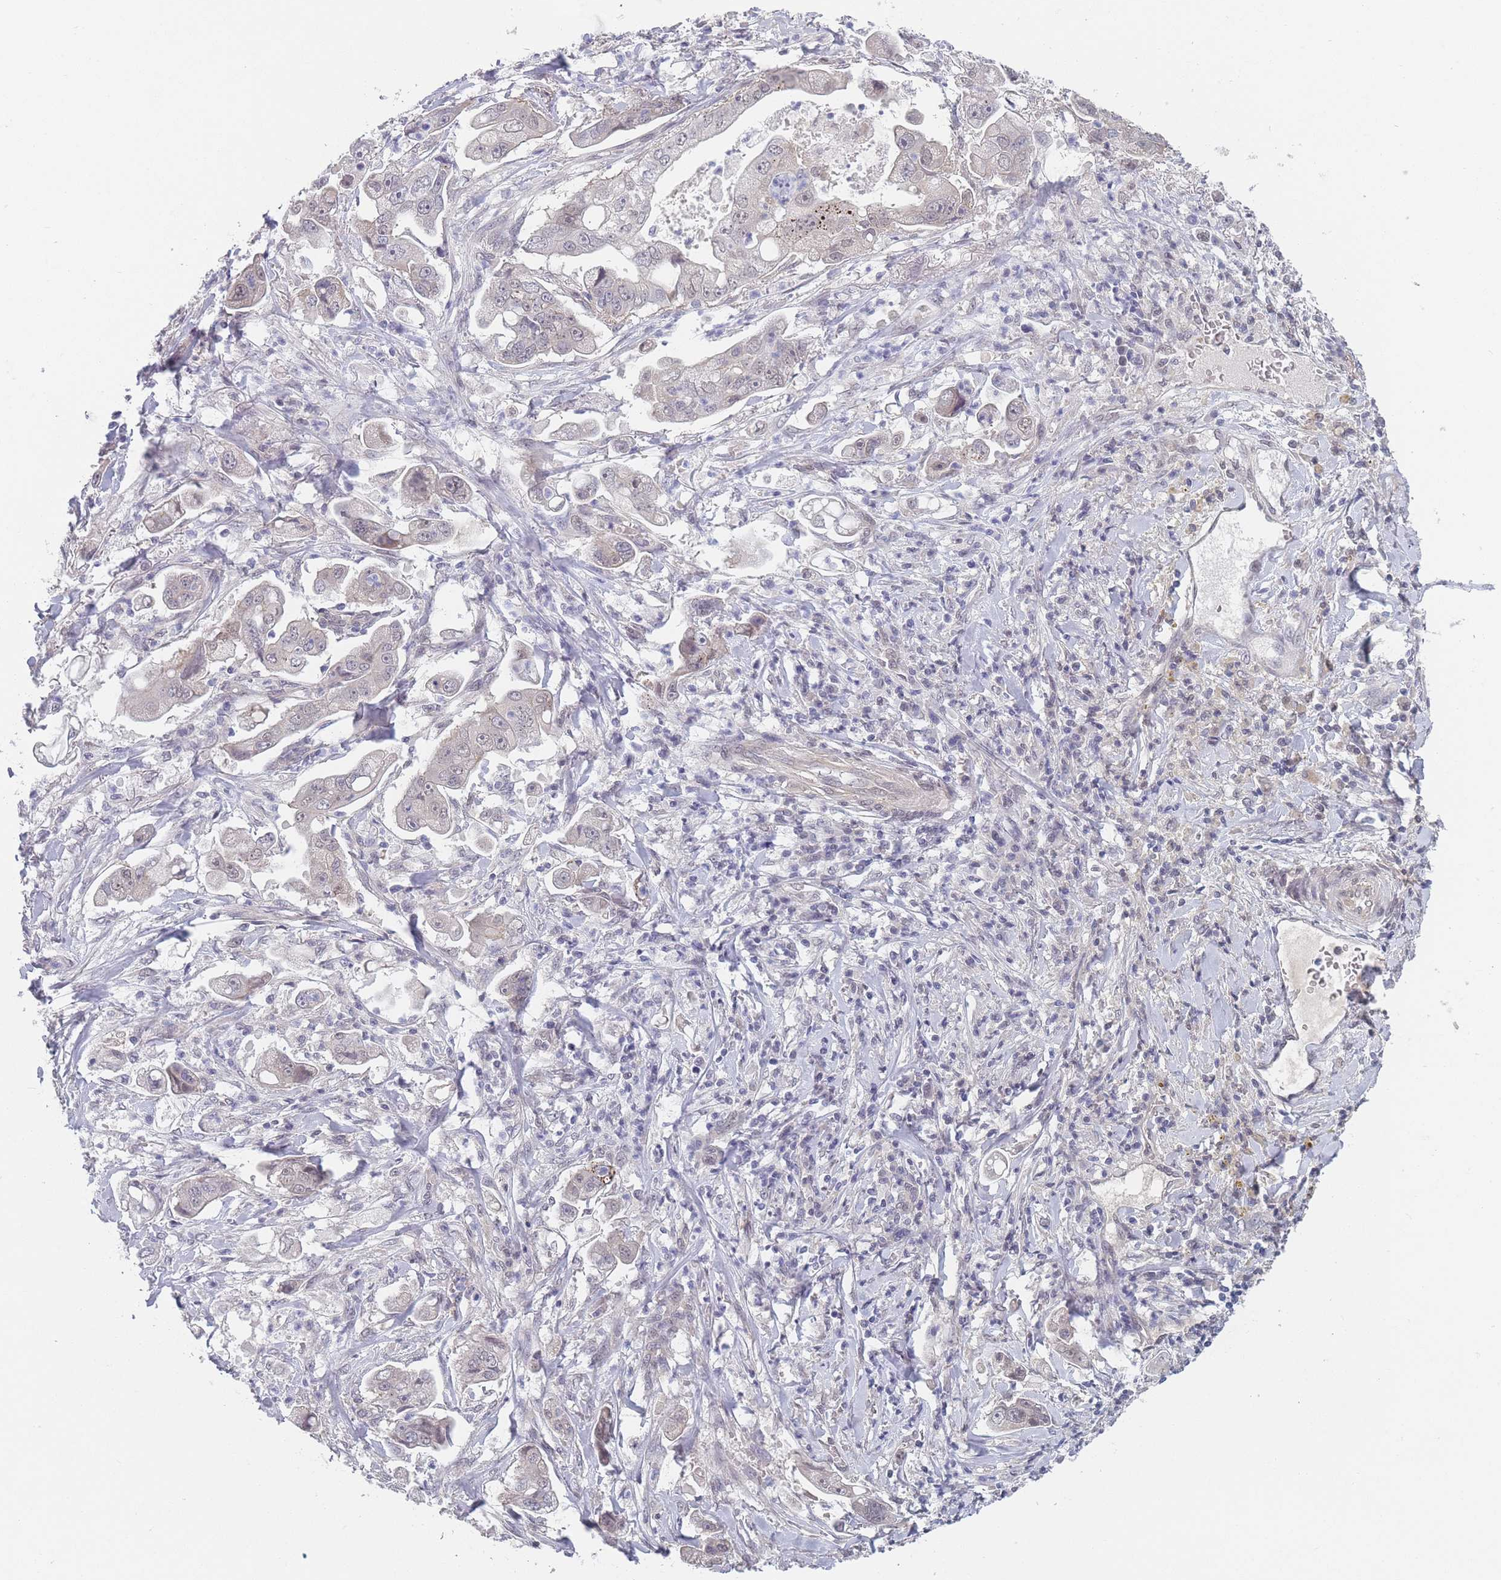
{"staining": {"intensity": "negative", "quantity": "none", "location": "none"}, "tissue": "stomach cancer", "cell_type": "Tumor cells", "image_type": "cancer", "snomed": [{"axis": "morphology", "description": "Adenocarcinoma, NOS"}, {"axis": "topography", "description": "Stomach"}], "caption": "An image of human stomach cancer is negative for staining in tumor cells.", "gene": "ANKRD10", "patient": {"sex": "male", "age": 62}}